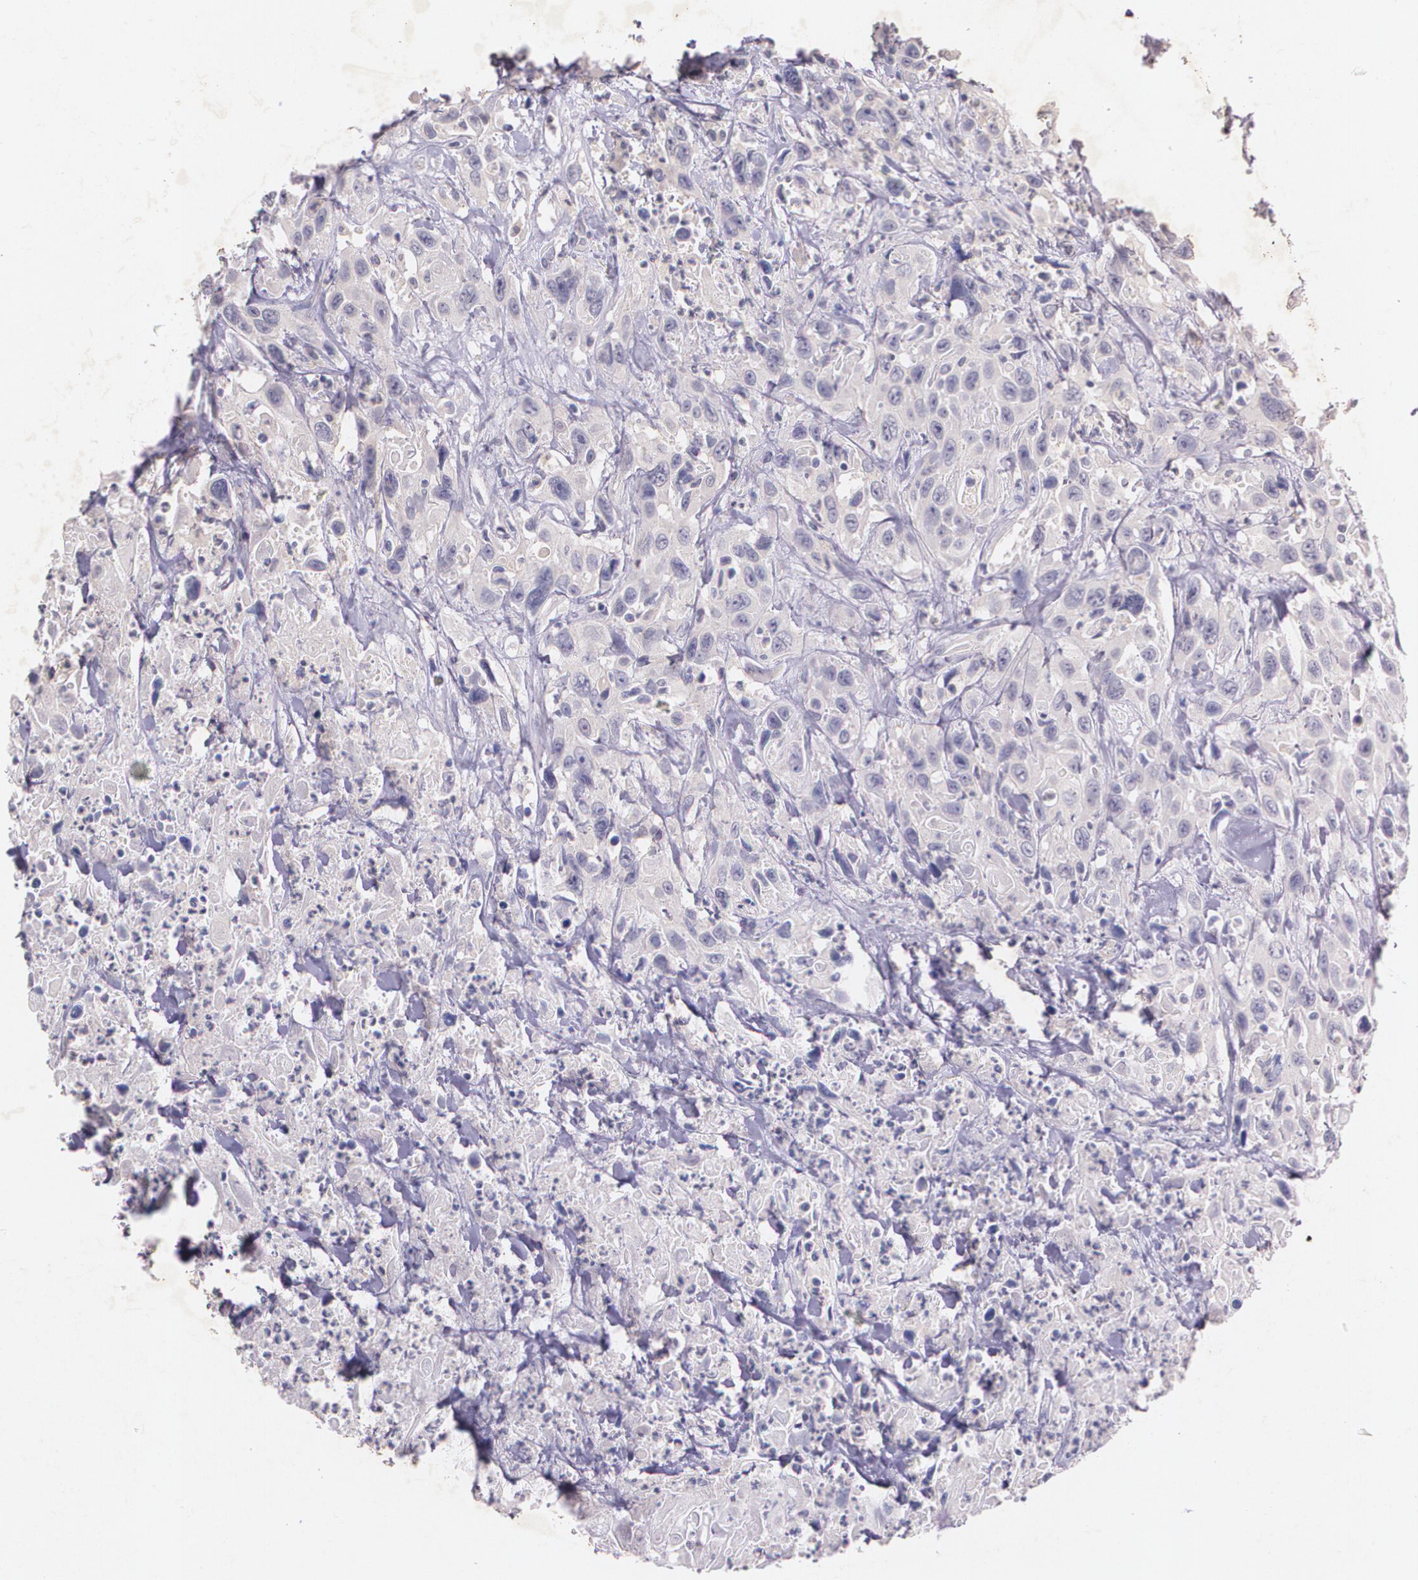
{"staining": {"intensity": "weak", "quantity": ">75%", "location": "cytoplasmic/membranous"}, "tissue": "urothelial cancer", "cell_type": "Tumor cells", "image_type": "cancer", "snomed": [{"axis": "morphology", "description": "Urothelial carcinoma, High grade"}, {"axis": "topography", "description": "Urinary bladder"}], "caption": "Protein analysis of urothelial cancer tissue reveals weak cytoplasmic/membranous expression in about >75% of tumor cells.", "gene": "TM4SF1", "patient": {"sex": "female", "age": 84}}